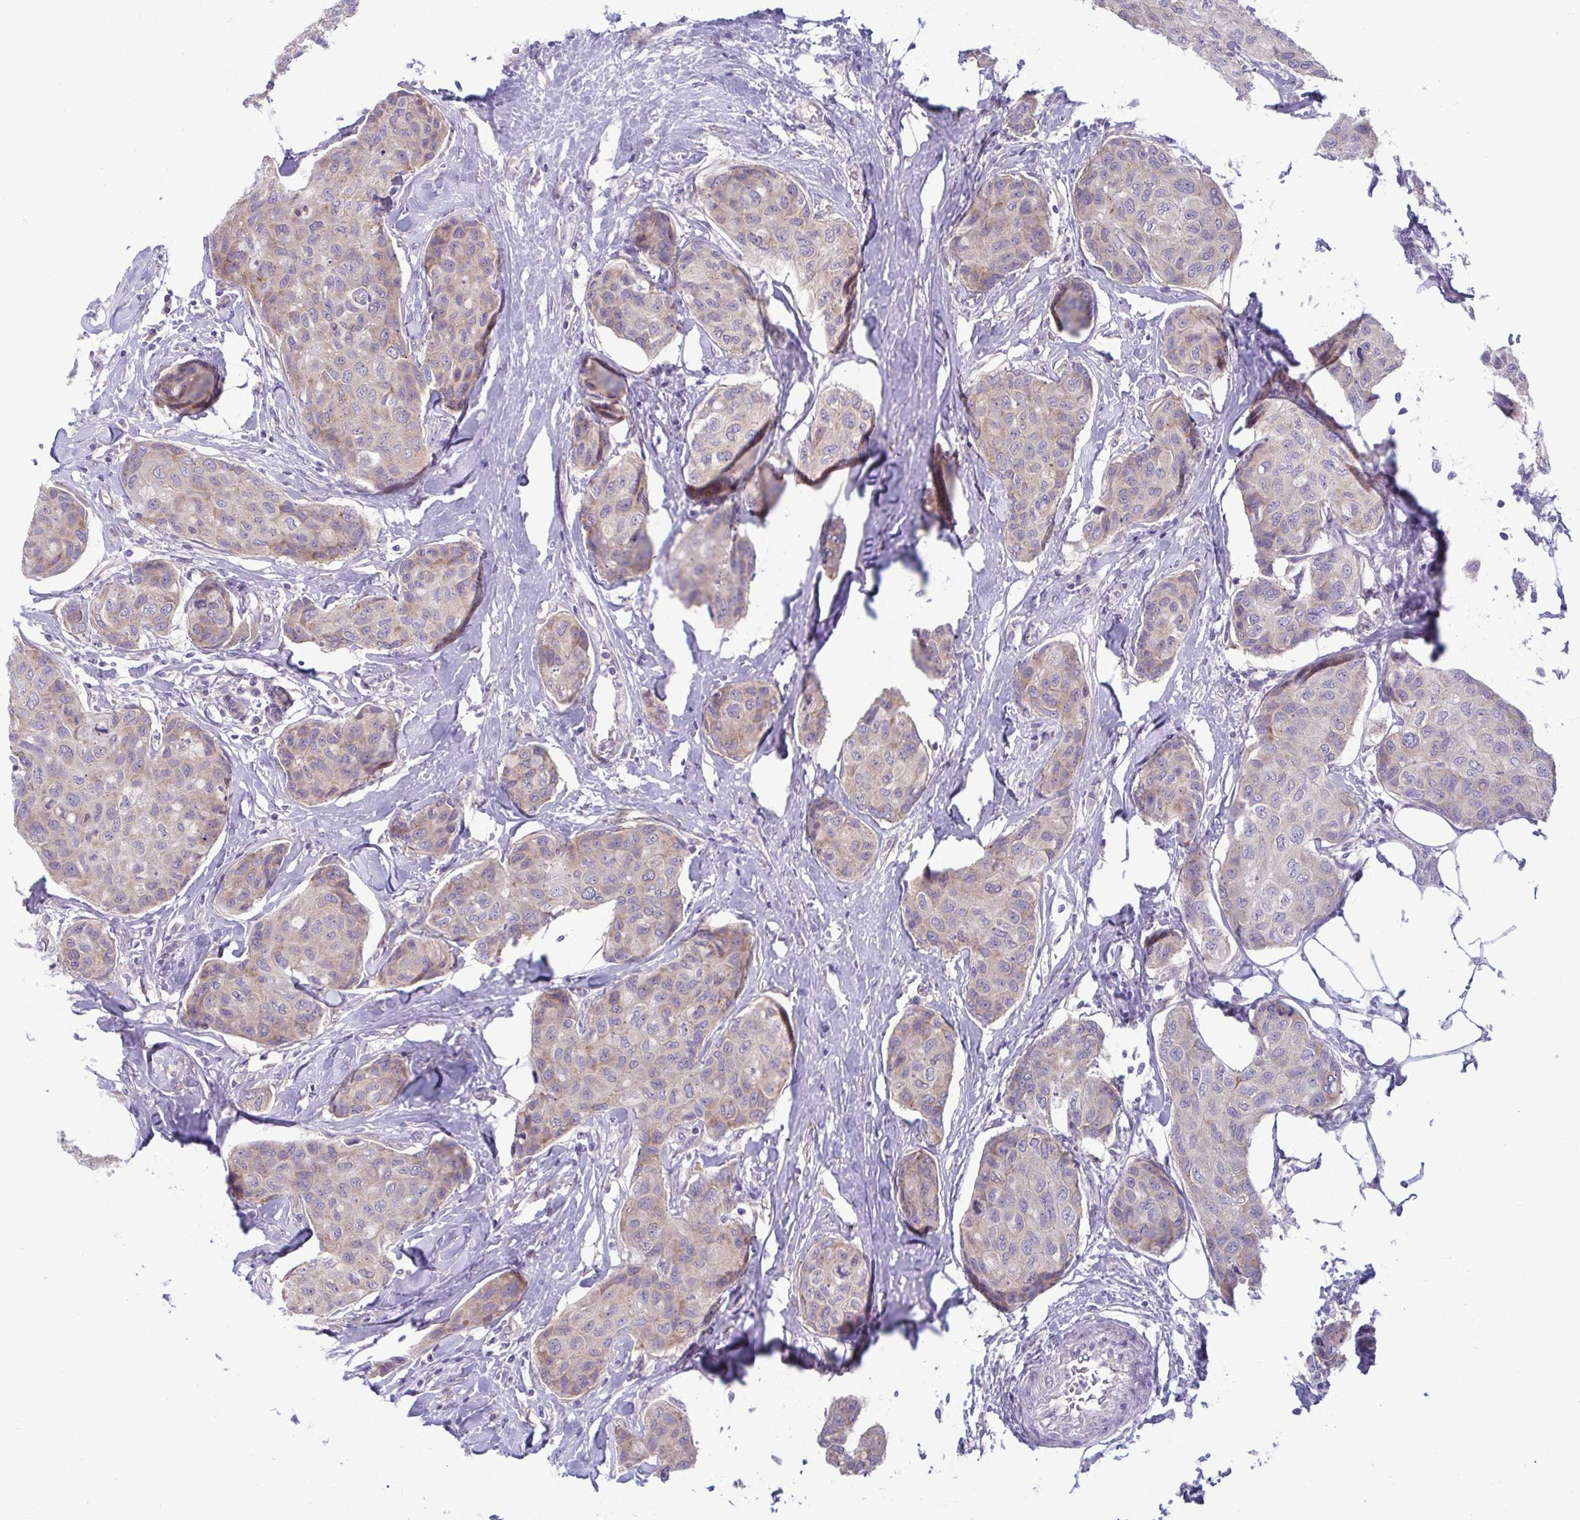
{"staining": {"intensity": "weak", "quantity": "<25%", "location": "cytoplasmic/membranous"}, "tissue": "breast cancer", "cell_type": "Tumor cells", "image_type": "cancer", "snomed": [{"axis": "morphology", "description": "Duct carcinoma"}, {"axis": "topography", "description": "Breast"}], "caption": "This is an IHC histopathology image of infiltrating ductal carcinoma (breast). There is no positivity in tumor cells.", "gene": "TMEM108", "patient": {"sex": "female", "age": 80}}